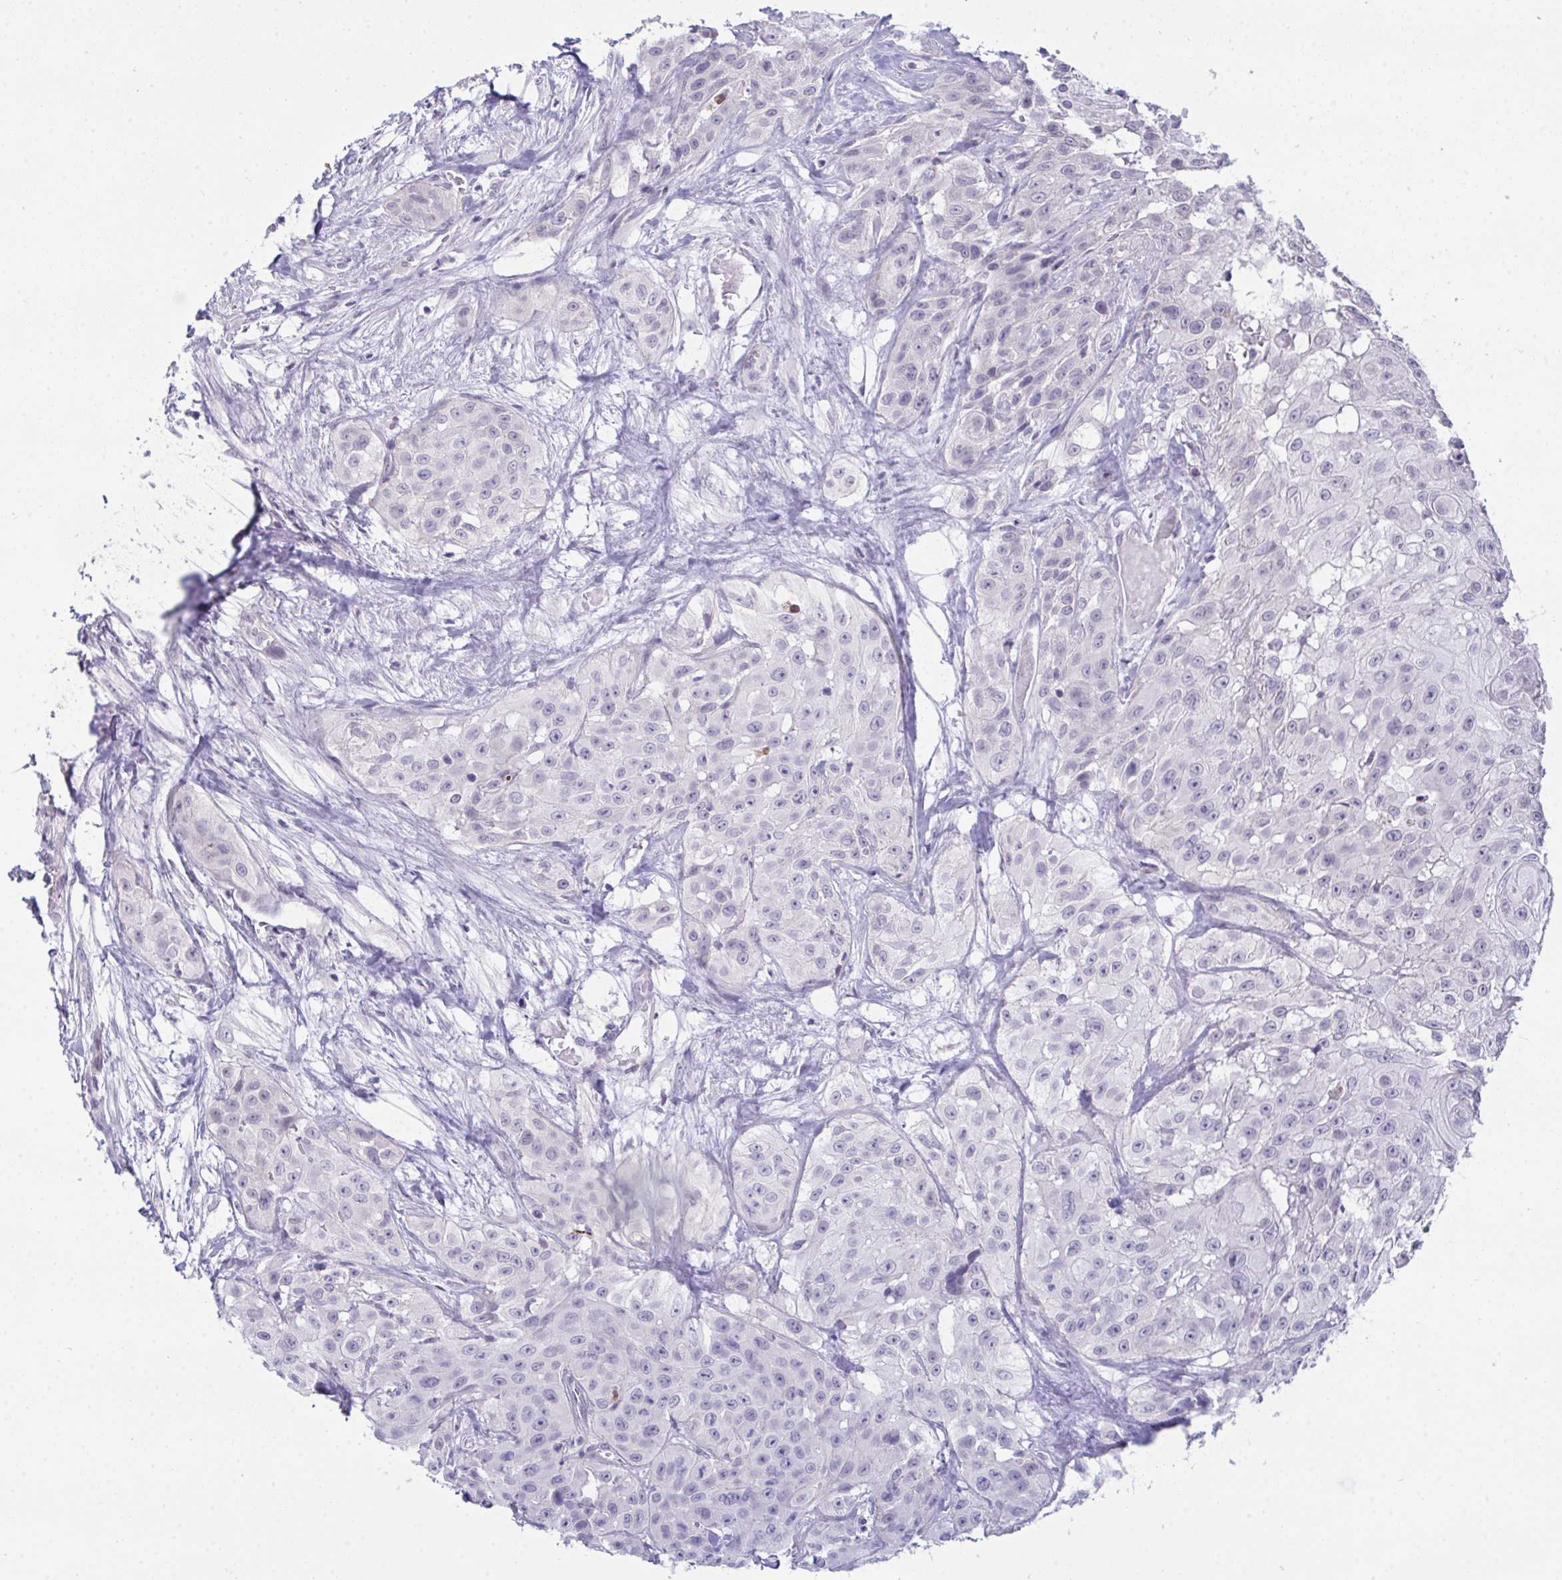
{"staining": {"intensity": "negative", "quantity": "none", "location": "none"}, "tissue": "head and neck cancer", "cell_type": "Tumor cells", "image_type": "cancer", "snomed": [{"axis": "morphology", "description": "Squamous cell carcinoma, NOS"}, {"axis": "topography", "description": "Head-Neck"}], "caption": "The photomicrograph demonstrates no staining of tumor cells in head and neck cancer.", "gene": "ATP6V0D2", "patient": {"sex": "male", "age": 83}}